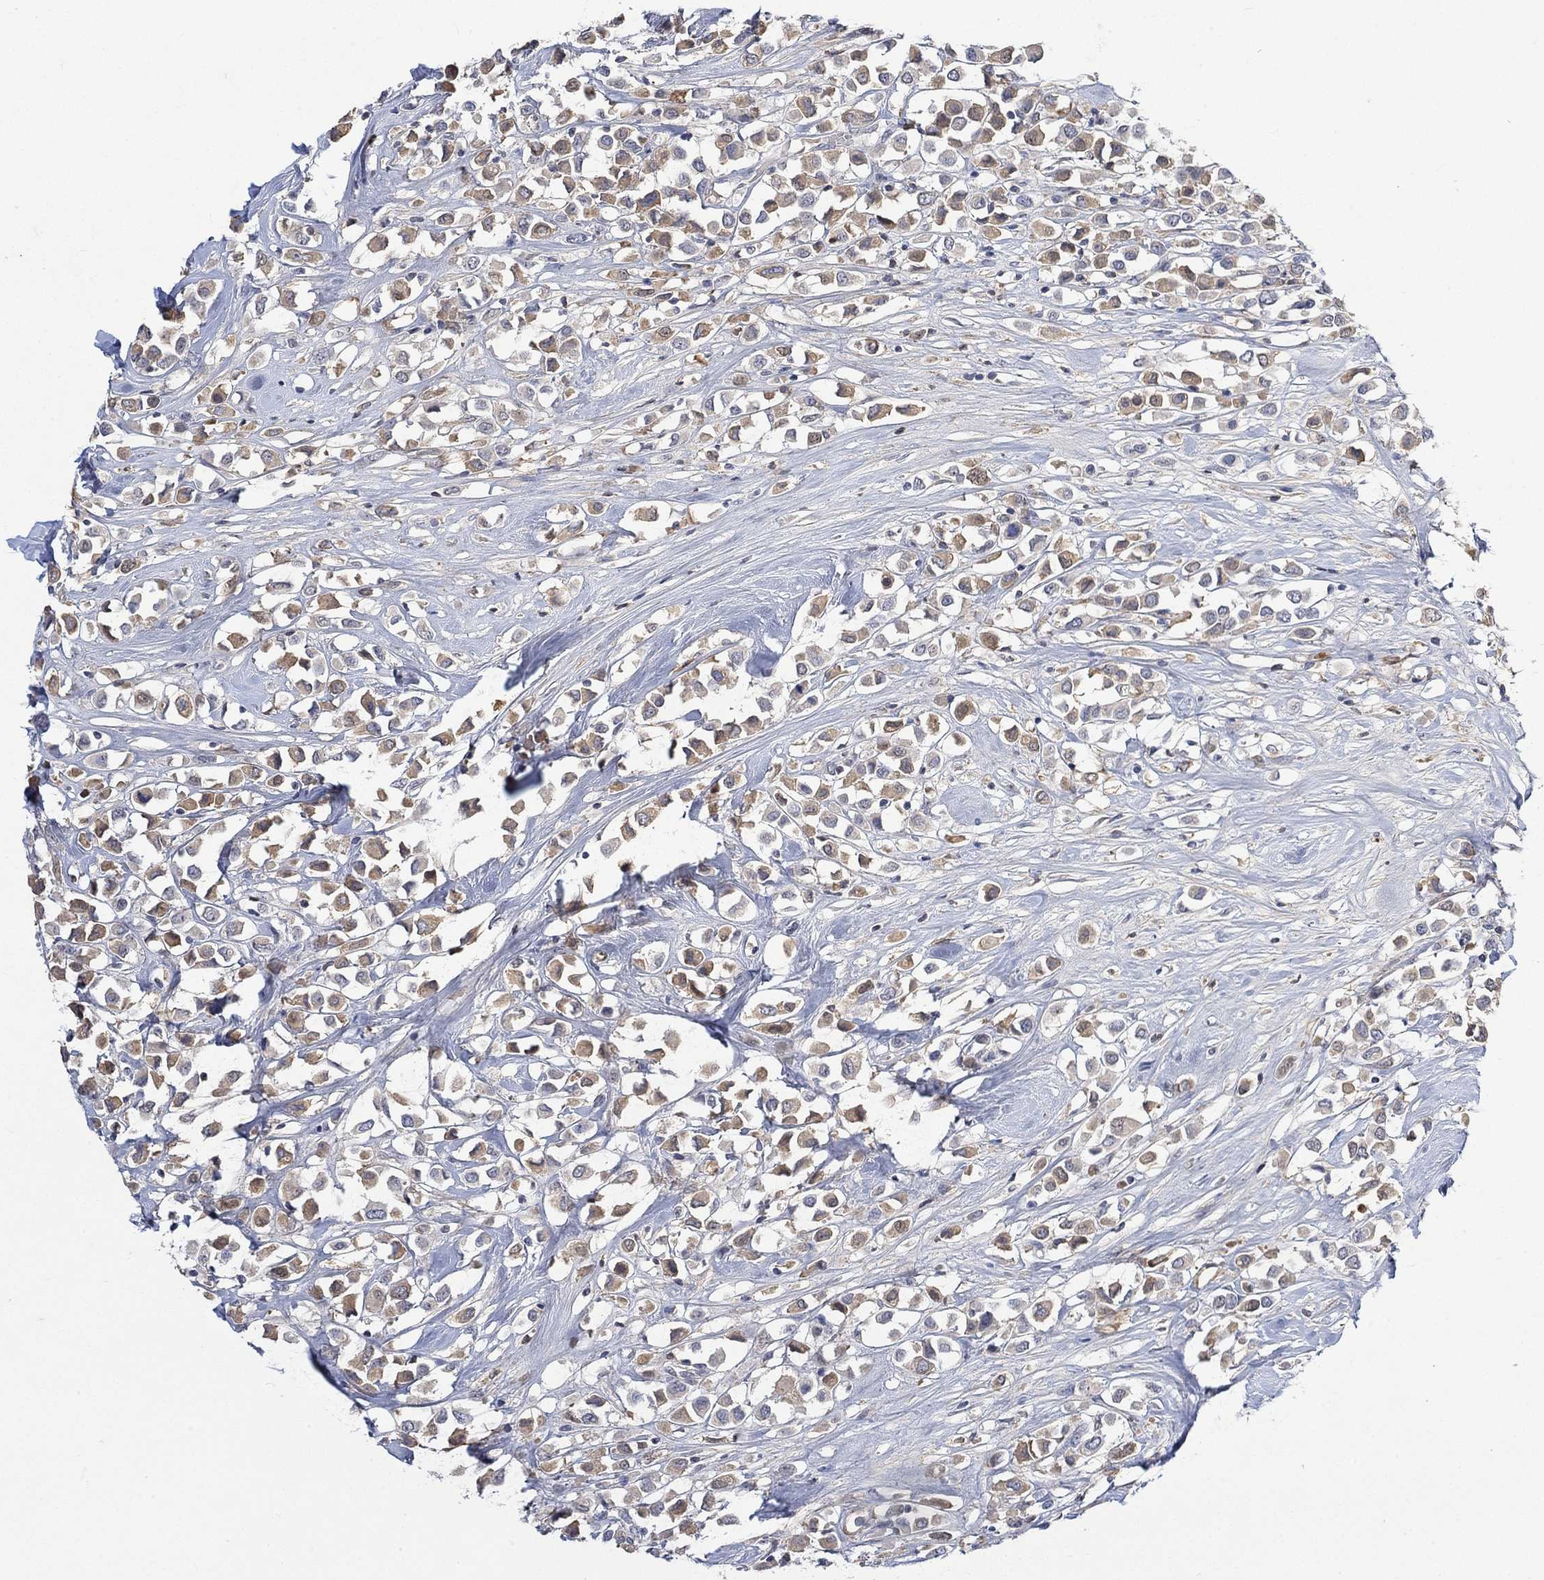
{"staining": {"intensity": "moderate", "quantity": ">75%", "location": "cytoplasmic/membranous"}, "tissue": "breast cancer", "cell_type": "Tumor cells", "image_type": "cancer", "snomed": [{"axis": "morphology", "description": "Duct carcinoma"}, {"axis": "topography", "description": "Breast"}], "caption": "DAB (3,3'-diaminobenzidine) immunohistochemical staining of human breast cancer (invasive ductal carcinoma) exhibits moderate cytoplasmic/membranous protein expression in approximately >75% of tumor cells. The protein of interest is shown in brown color, while the nuclei are stained blue.", "gene": "MSTN", "patient": {"sex": "female", "age": 61}}